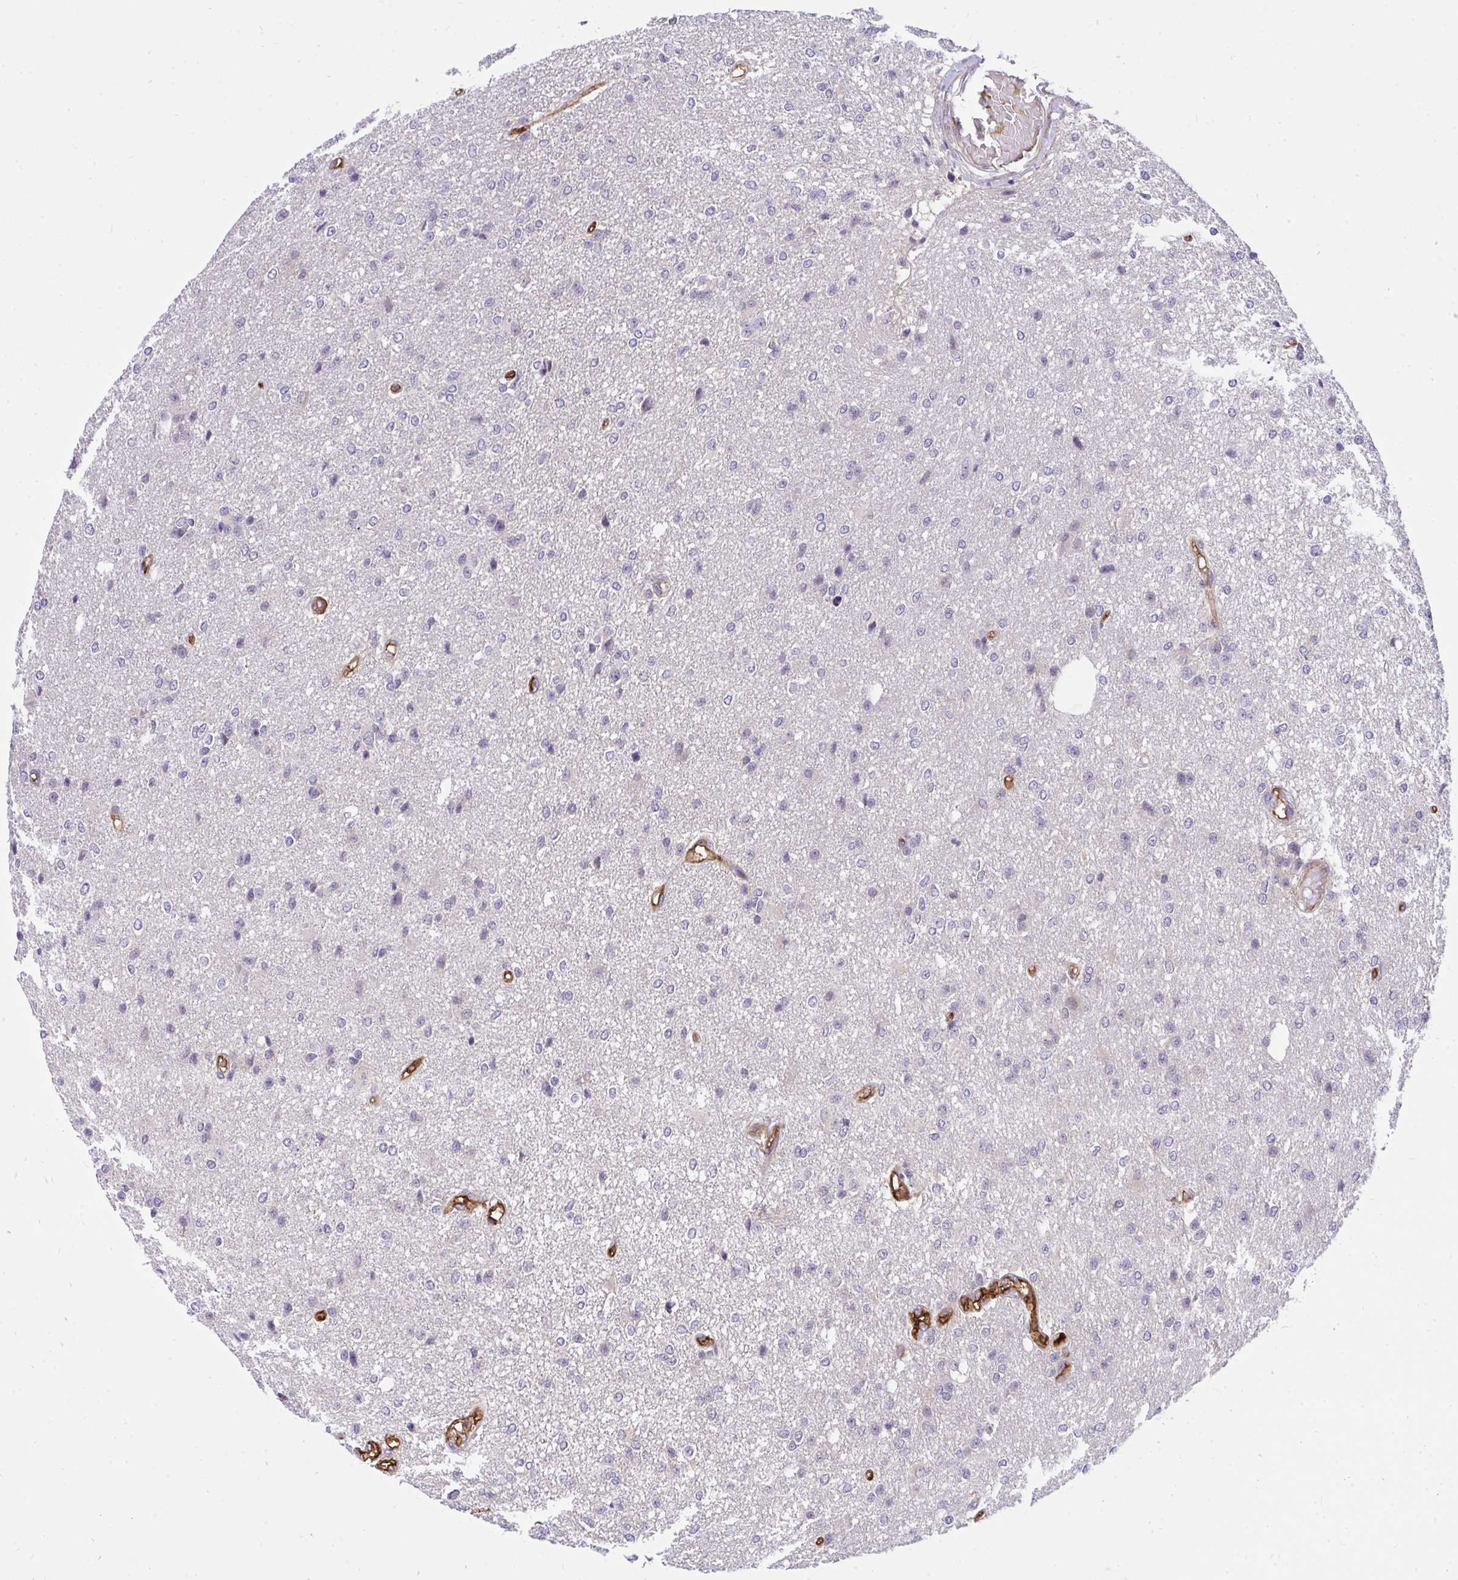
{"staining": {"intensity": "negative", "quantity": "none", "location": "none"}, "tissue": "glioma", "cell_type": "Tumor cells", "image_type": "cancer", "snomed": [{"axis": "morphology", "description": "Glioma, malignant, Low grade"}, {"axis": "topography", "description": "Brain"}], "caption": "Tumor cells show no significant protein positivity in glioma.", "gene": "C19orf54", "patient": {"sex": "male", "age": 26}}